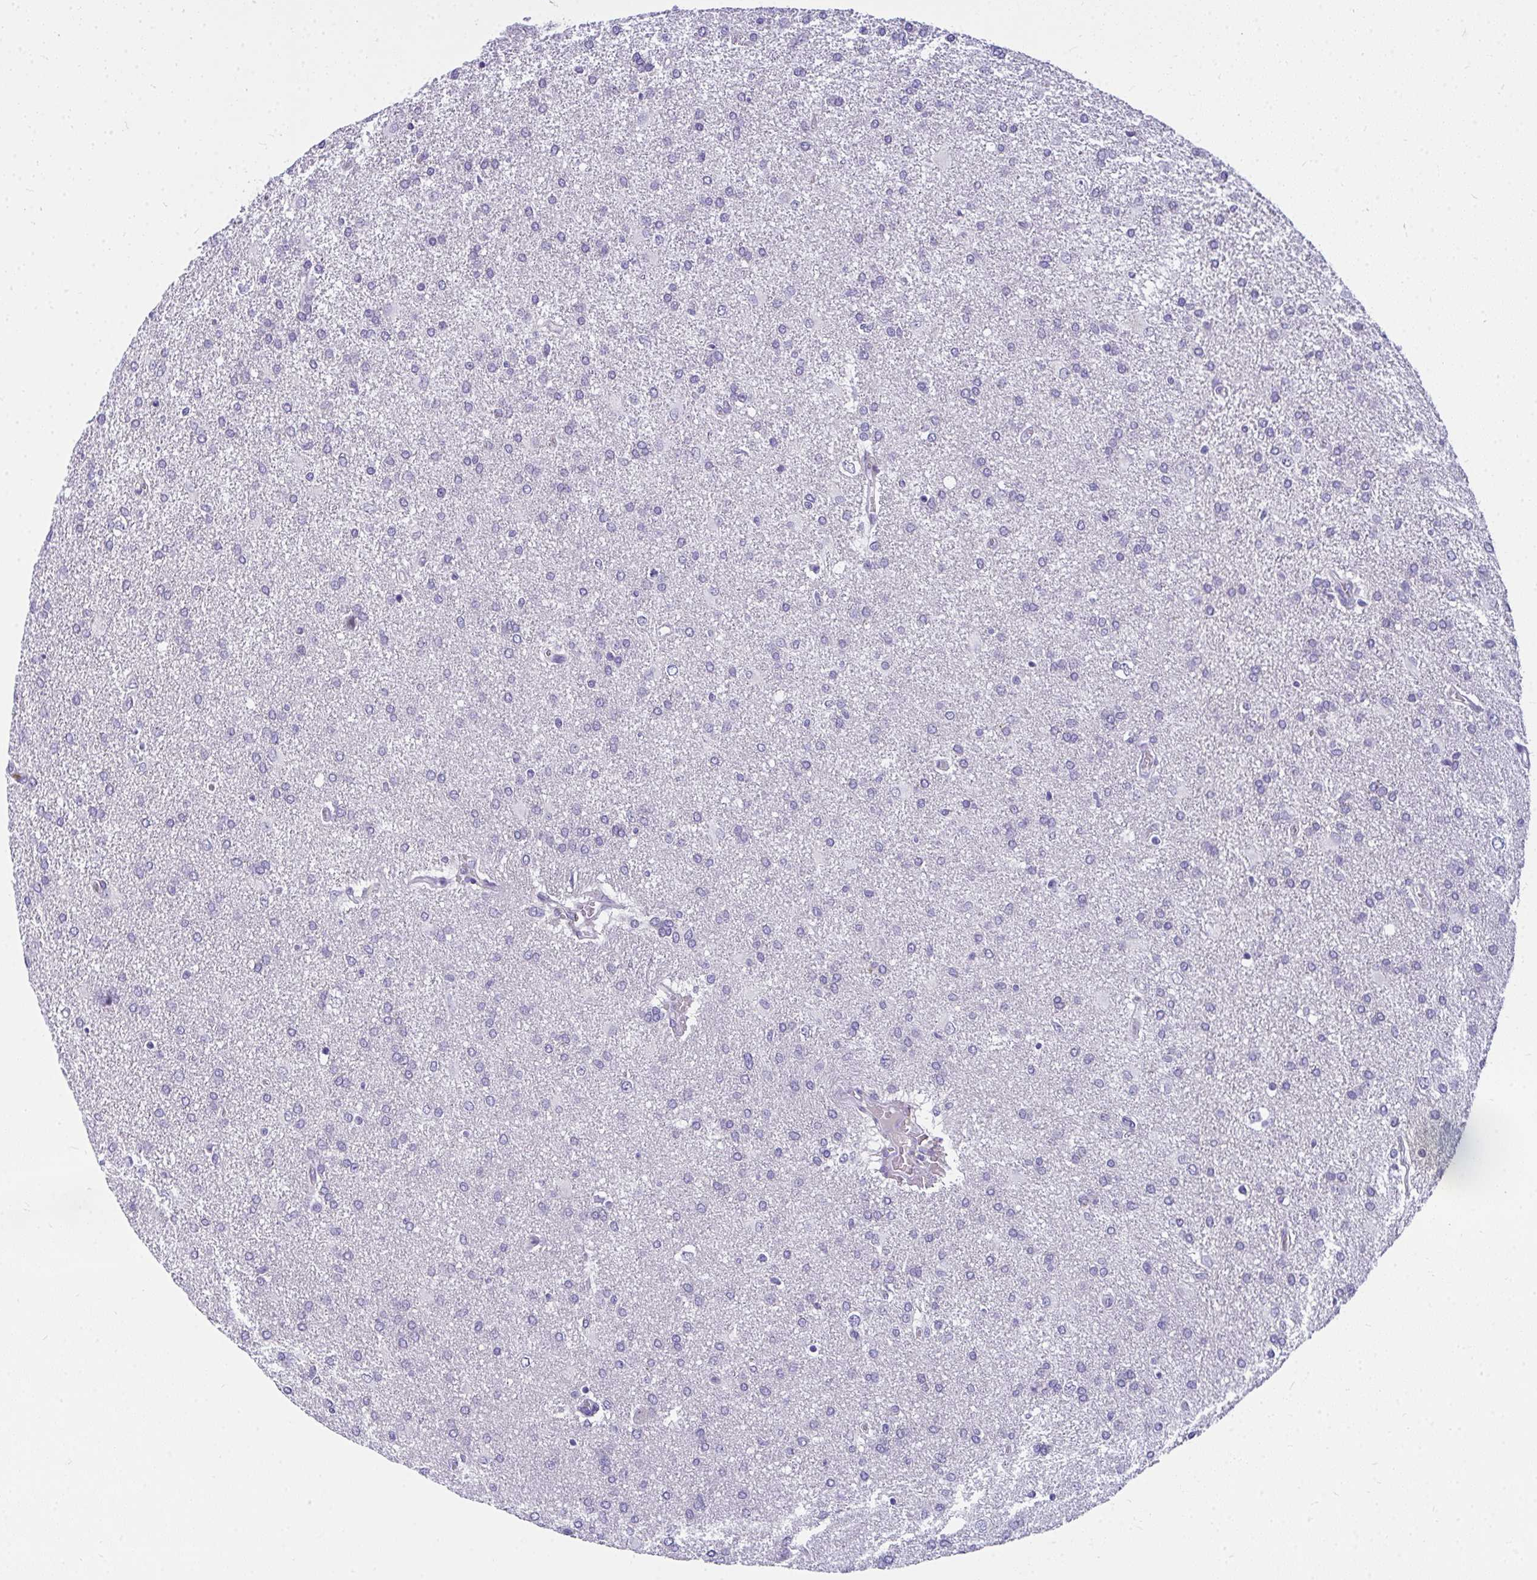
{"staining": {"intensity": "negative", "quantity": "none", "location": "none"}, "tissue": "glioma", "cell_type": "Tumor cells", "image_type": "cancer", "snomed": [{"axis": "morphology", "description": "Glioma, malignant, High grade"}, {"axis": "topography", "description": "Brain"}], "caption": "Tumor cells are negative for protein expression in human high-grade glioma (malignant).", "gene": "TSBP1", "patient": {"sex": "male", "age": 68}}